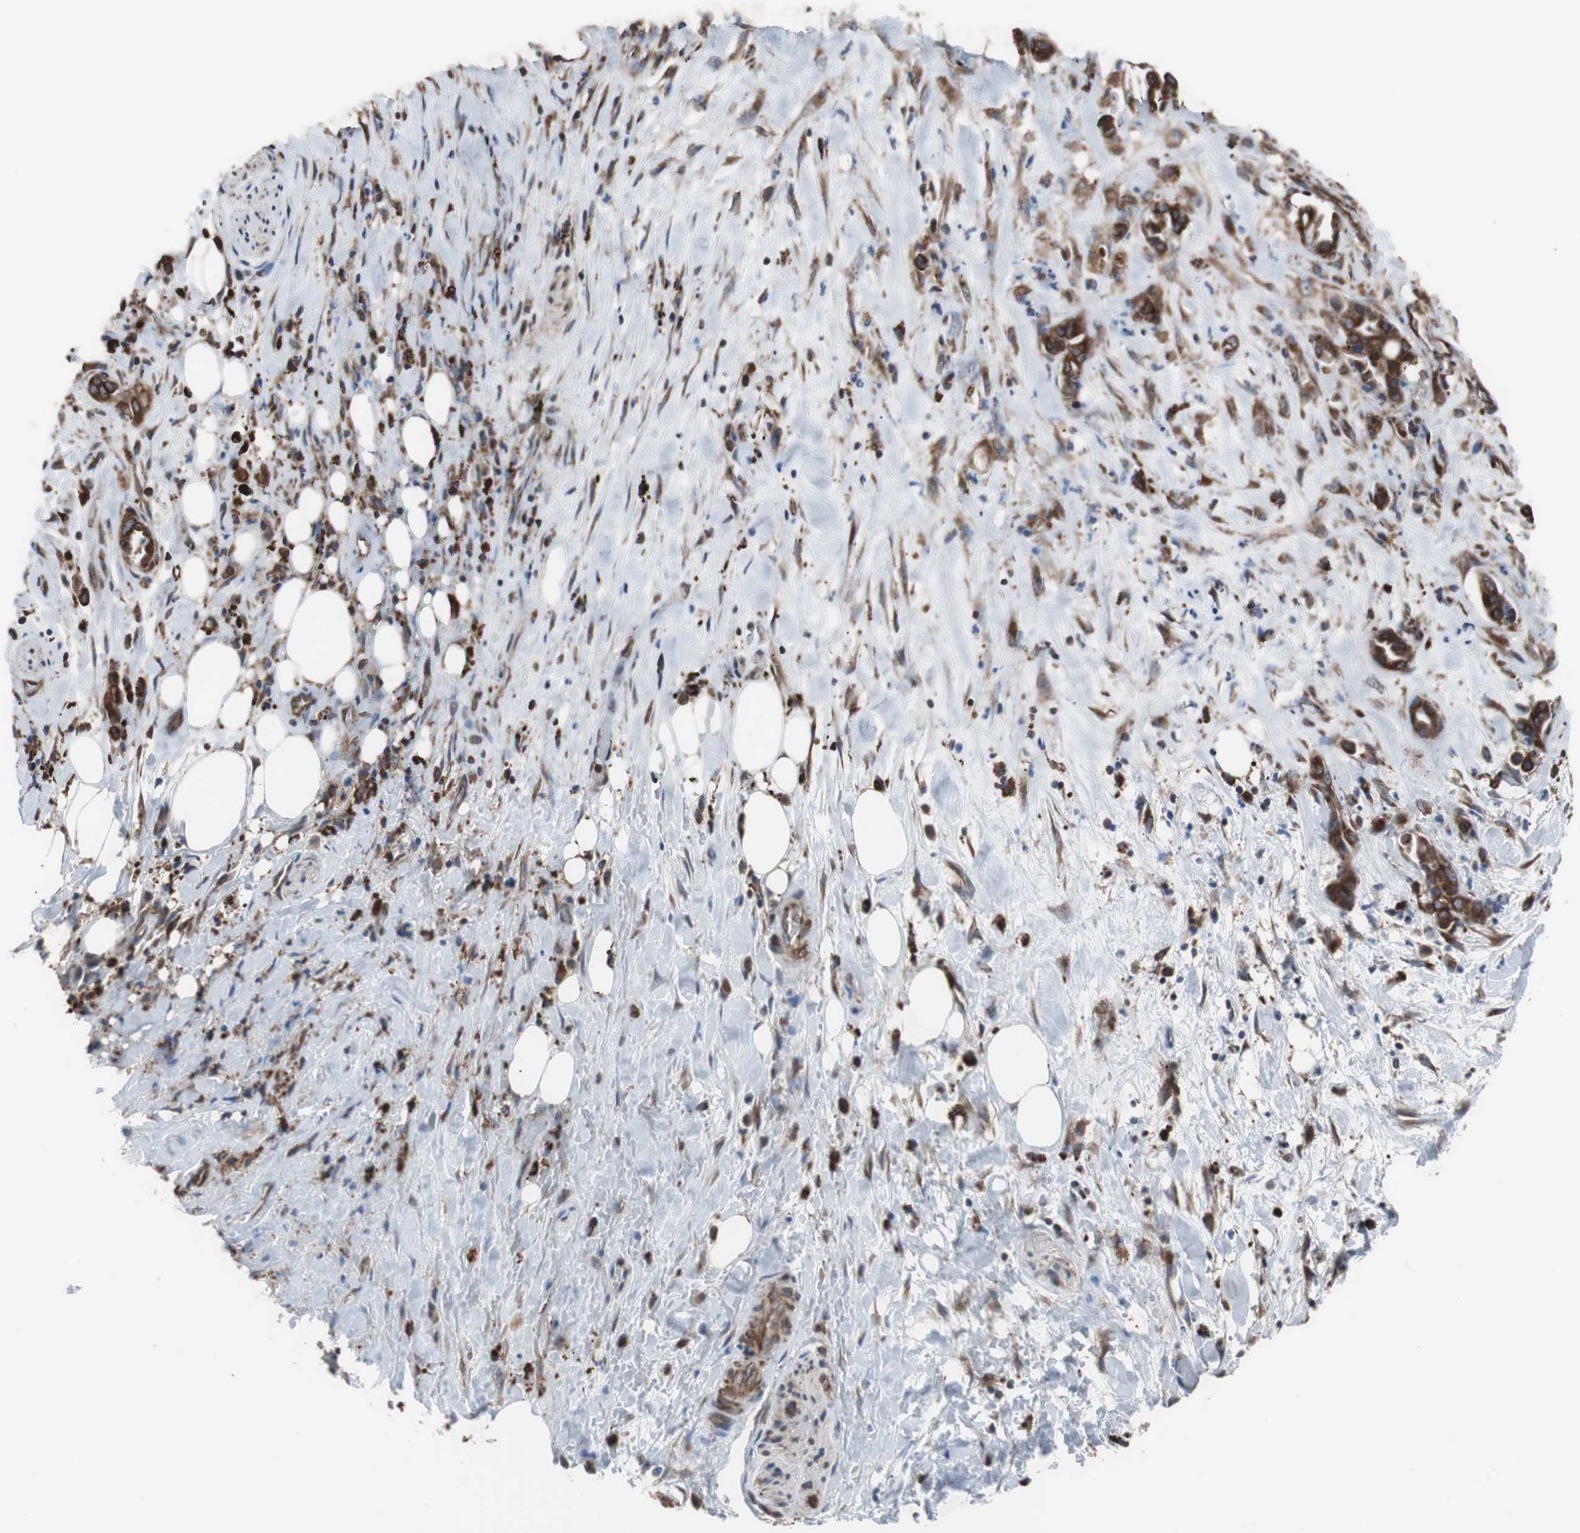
{"staining": {"intensity": "strong", "quantity": ">75%", "location": "cytoplasmic/membranous"}, "tissue": "liver cancer", "cell_type": "Tumor cells", "image_type": "cancer", "snomed": [{"axis": "morphology", "description": "Cholangiocarcinoma"}, {"axis": "topography", "description": "Liver"}], "caption": "Human liver cancer stained with a protein marker reveals strong staining in tumor cells.", "gene": "USP10", "patient": {"sex": "female", "age": 68}}